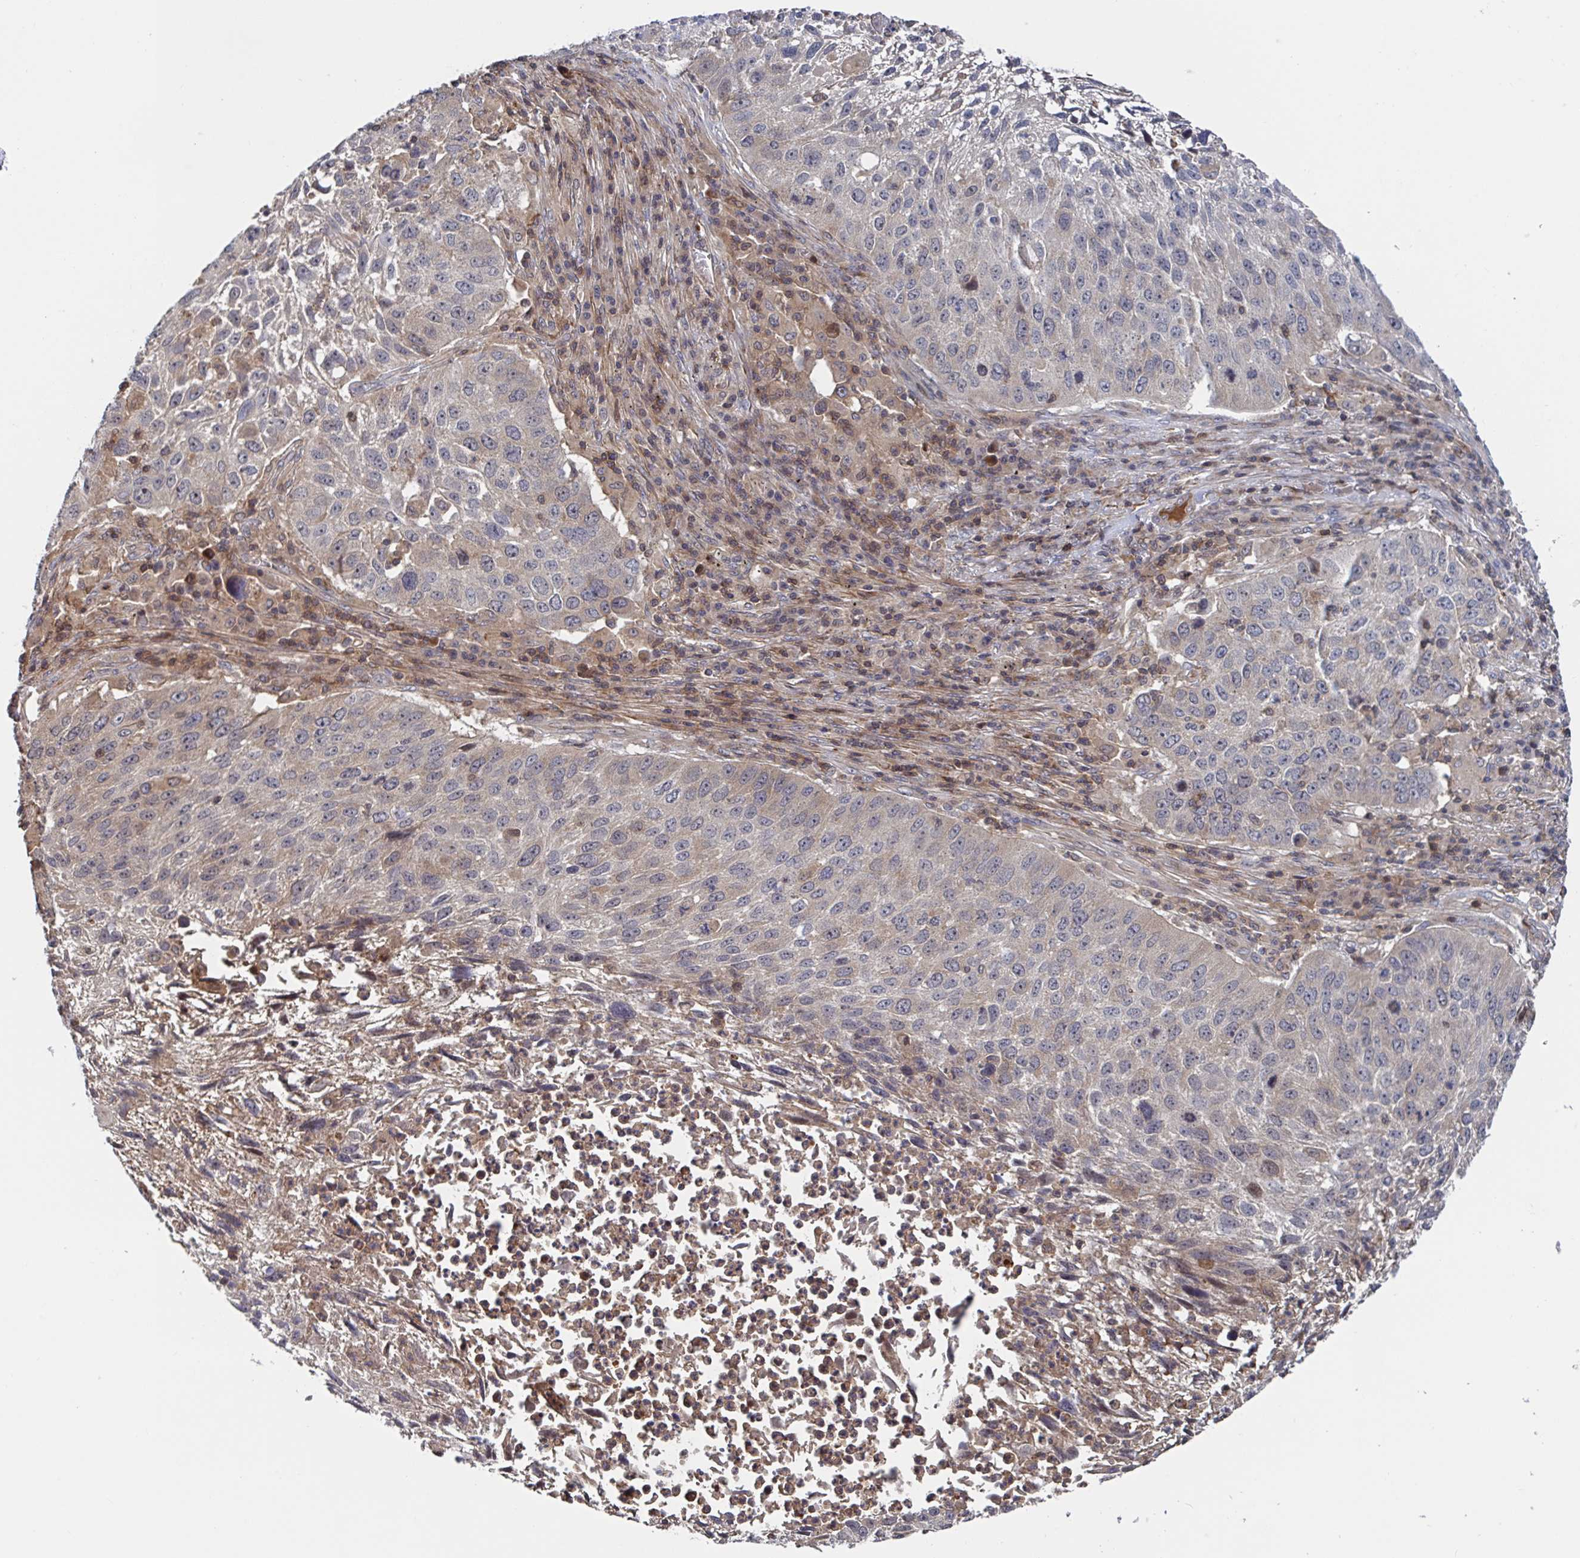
{"staining": {"intensity": "weak", "quantity": "25%-75%", "location": "cytoplasmic/membranous"}, "tissue": "lung cancer", "cell_type": "Tumor cells", "image_type": "cancer", "snomed": [{"axis": "morphology", "description": "Normal morphology"}, {"axis": "morphology", "description": "Squamous cell carcinoma, NOS"}, {"axis": "topography", "description": "Lymph node"}, {"axis": "topography", "description": "Lung"}], "caption": "High-power microscopy captured an IHC image of squamous cell carcinoma (lung), revealing weak cytoplasmic/membranous positivity in approximately 25%-75% of tumor cells. (DAB (3,3'-diaminobenzidine) IHC, brown staining for protein, blue staining for nuclei).", "gene": "DHRS12", "patient": {"sex": "male", "age": 67}}